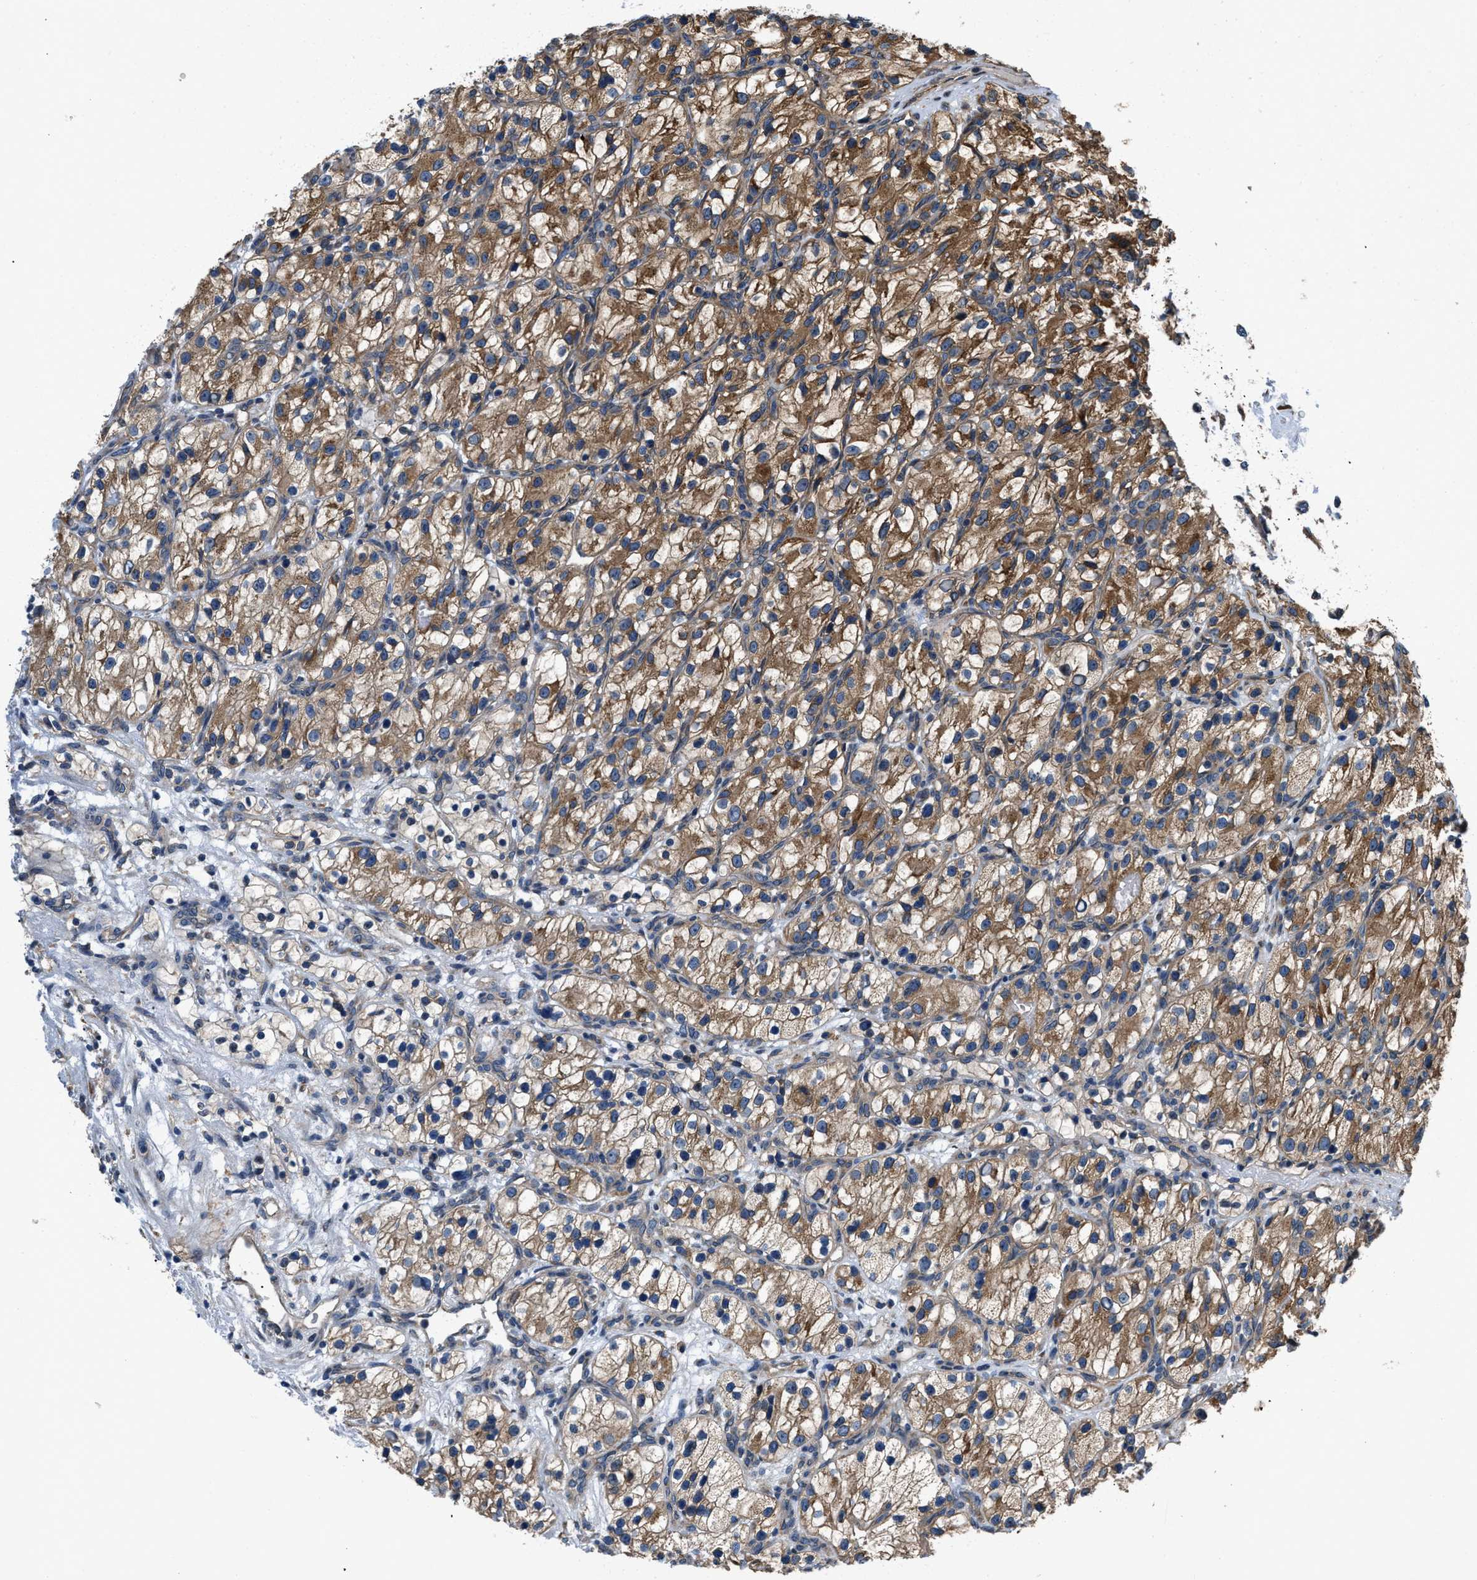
{"staining": {"intensity": "moderate", "quantity": ">75%", "location": "cytoplasmic/membranous"}, "tissue": "renal cancer", "cell_type": "Tumor cells", "image_type": "cancer", "snomed": [{"axis": "morphology", "description": "Adenocarcinoma, NOS"}, {"axis": "topography", "description": "Kidney"}], "caption": "Renal cancer stained with a protein marker shows moderate staining in tumor cells.", "gene": "CEP128", "patient": {"sex": "female", "age": 57}}